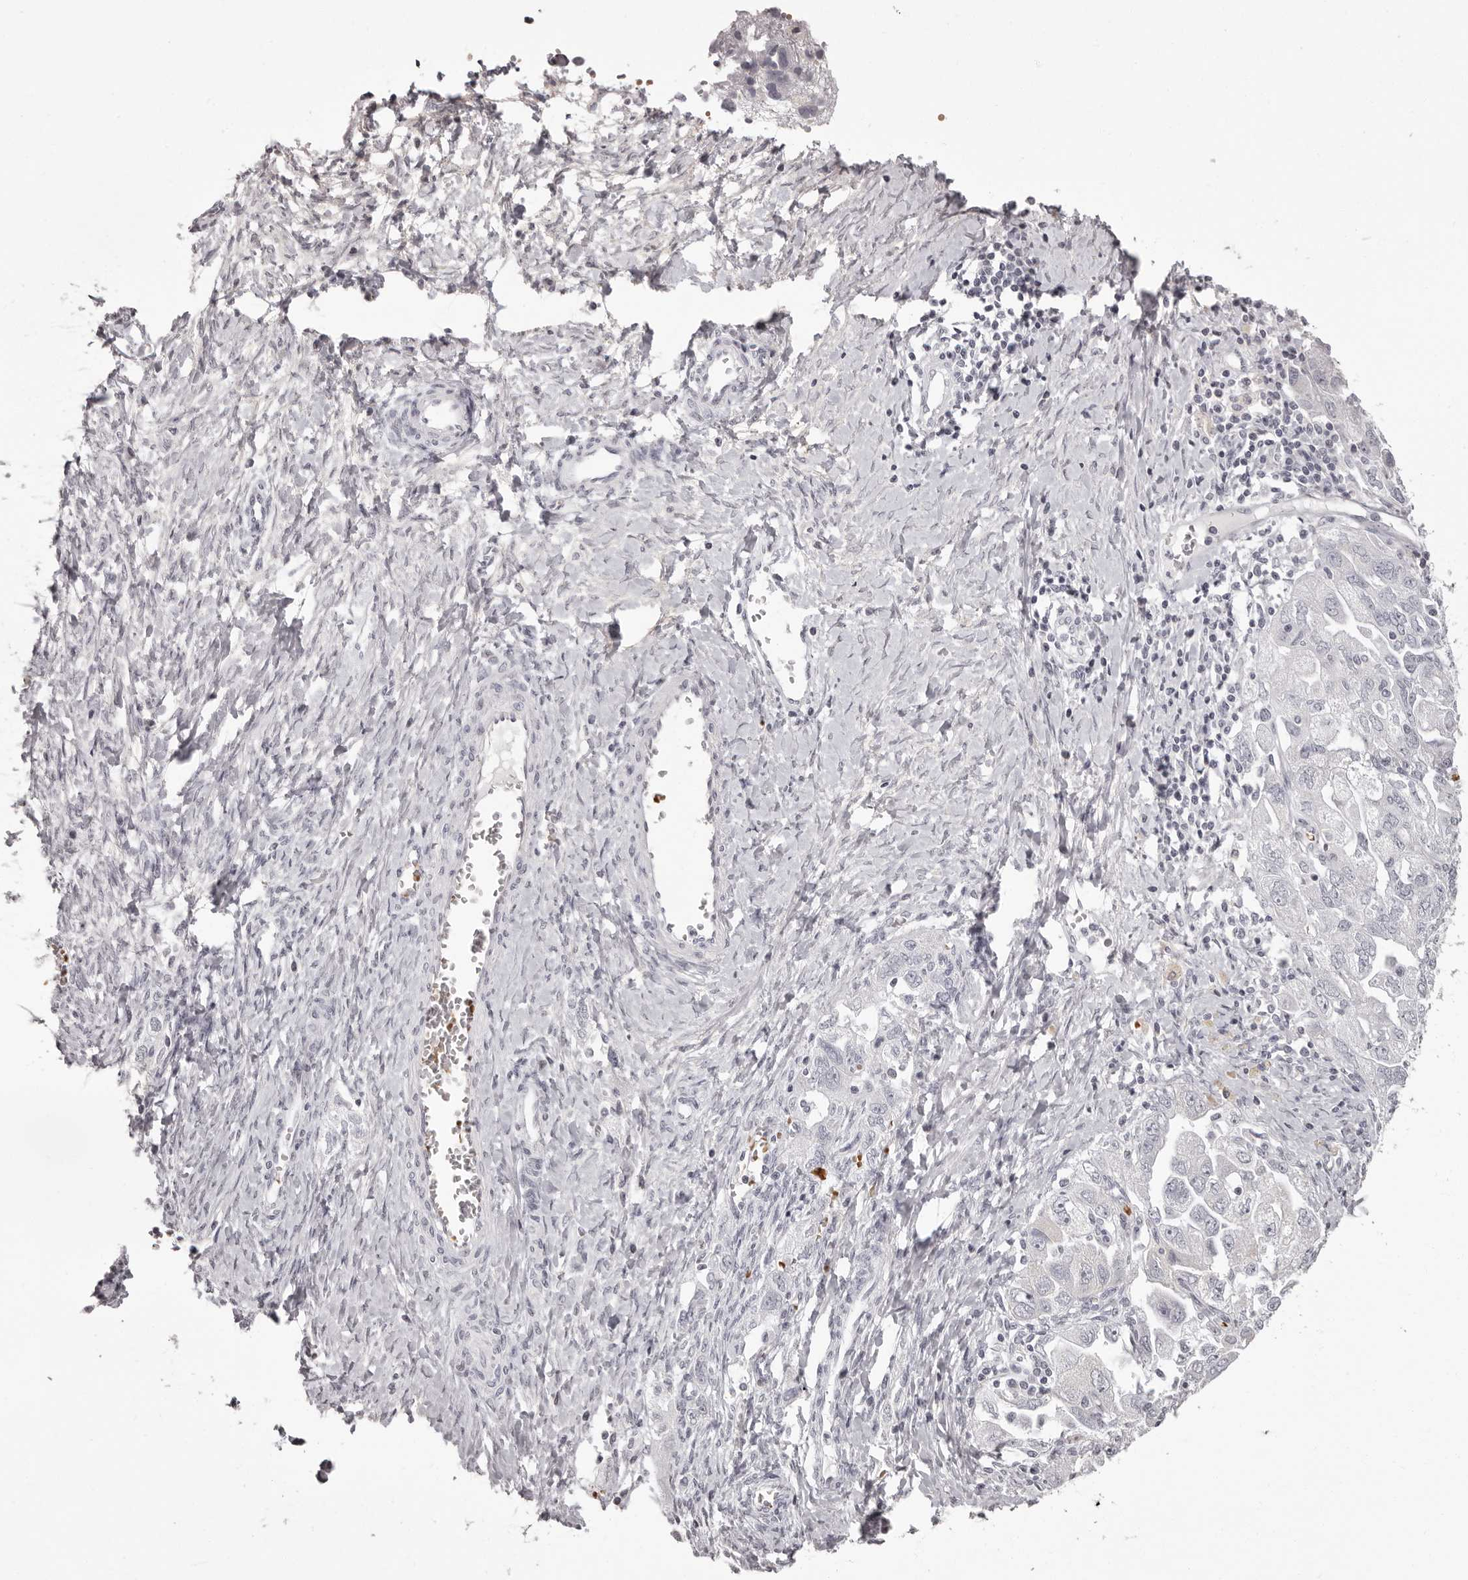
{"staining": {"intensity": "negative", "quantity": "none", "location": "none"}, "tissue": "ovarian cancer", "cell_type": "Tumor cells", "image_type": "cancer", "snomed": [{"axis": "morphology", "description": "Carcinoma, NOS"}, {"axis": "morphology", "description": "Cystadenocarcinoma, serous, NOS"}, {"axis": "topography", "description": "Ovary"}], "caption": "Tumor cells are negative for protein expression in human ovarian cancer (serous cystadenocarcinoma).", "gene": "C8orf74", "patient": {"sex": "female", "age": 69}}